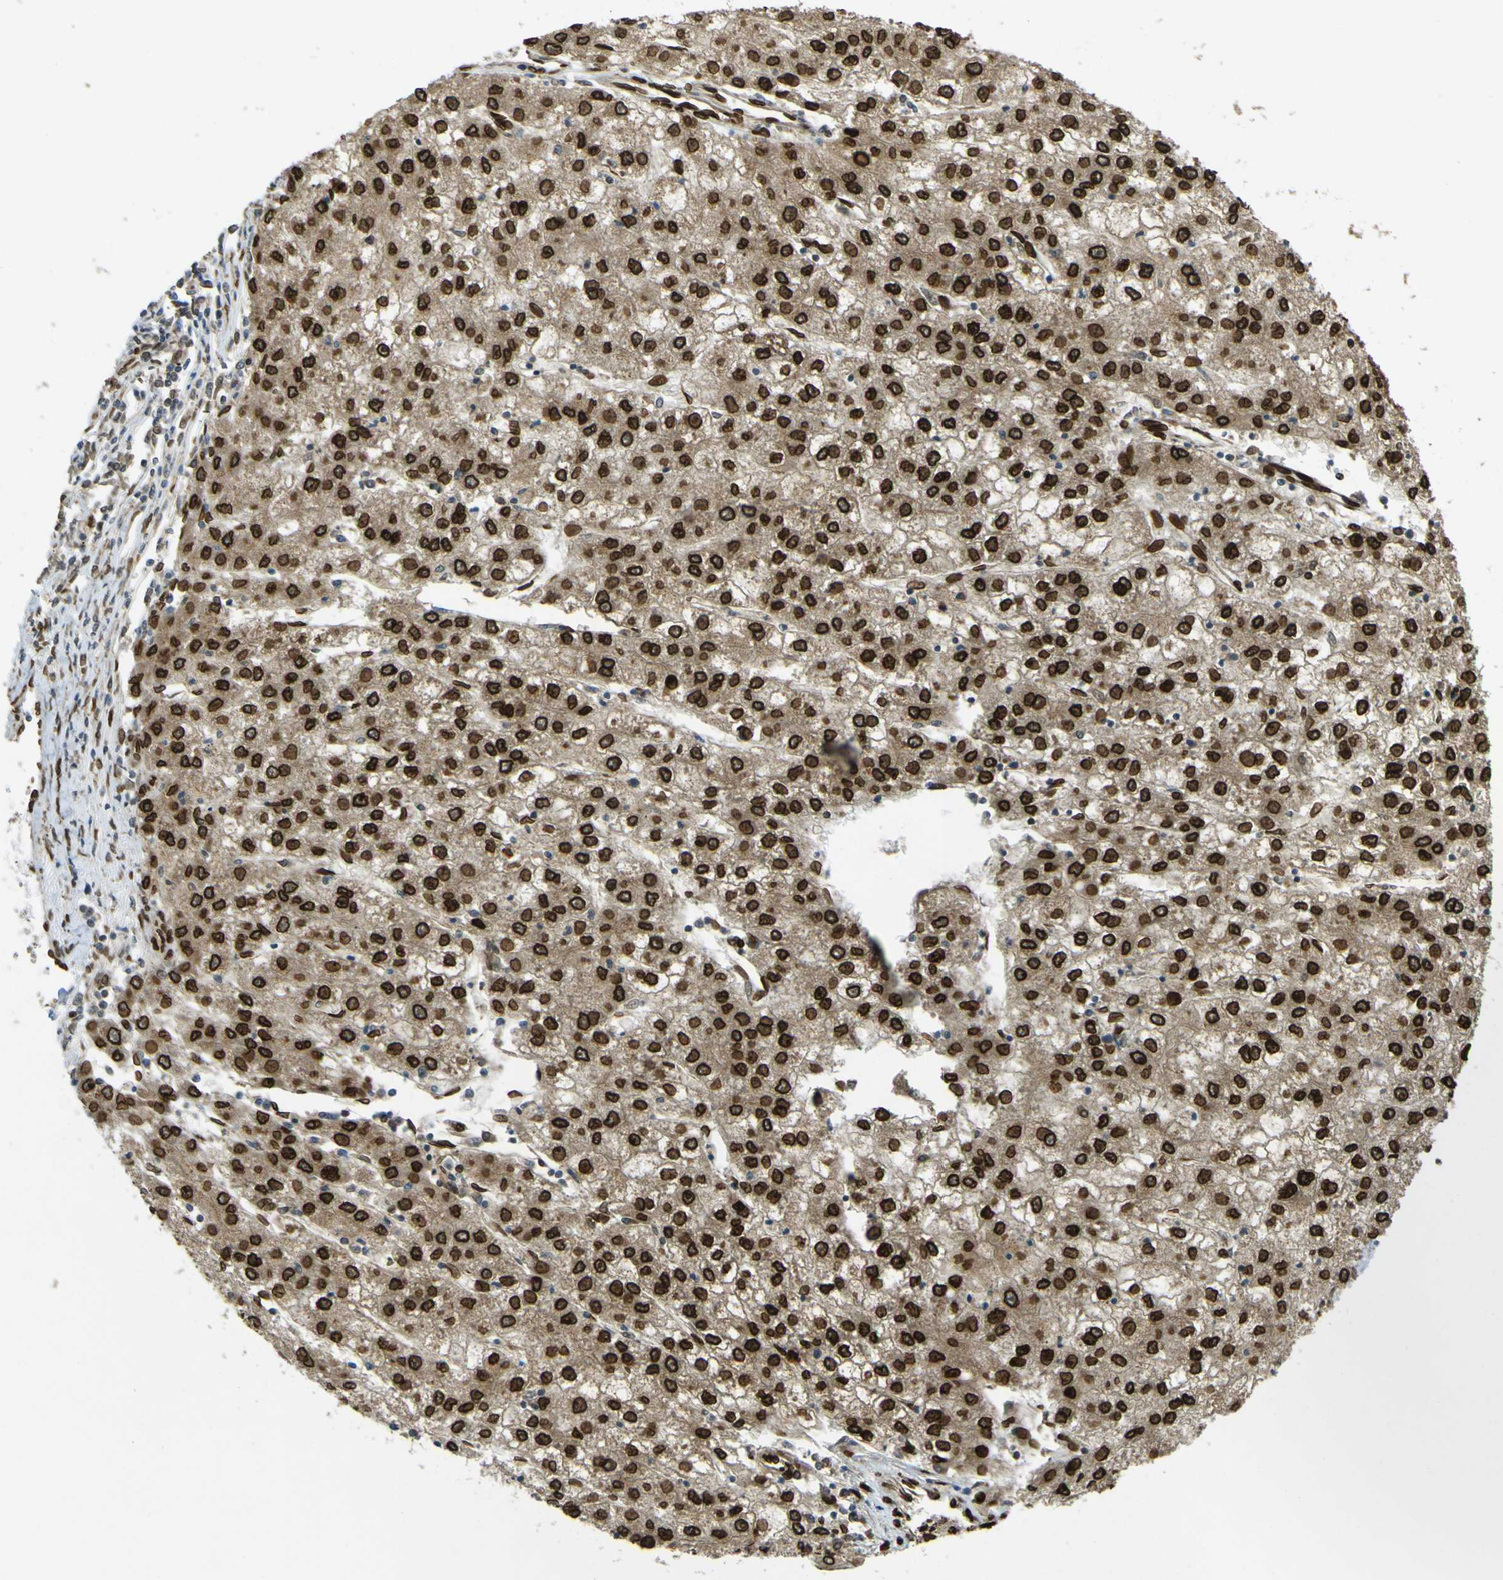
{"staining": {"intensity": "strong", "quantity": ">75%", "location": "cytoplasmic/membranous,nuclear"}, "tissue": "liver cancer", "cell_type": "Tumor cells", "image_type": "cancer", "snomed": [{"axis": "morphology", "description": "Carcinoma, Hepatocellular, NOS"}, {"axis": "topography", "description": "Liver"}], "caption": "A high-resolution histopathology image shows immunohistochemistry staining of liver cancer, which exhibits strong cytoplasmic/membranous and nuclear expression in approximately >75% of tumor cells.", "gene": "GALNT1", "patient": {"sex": "male", "age": 72}}